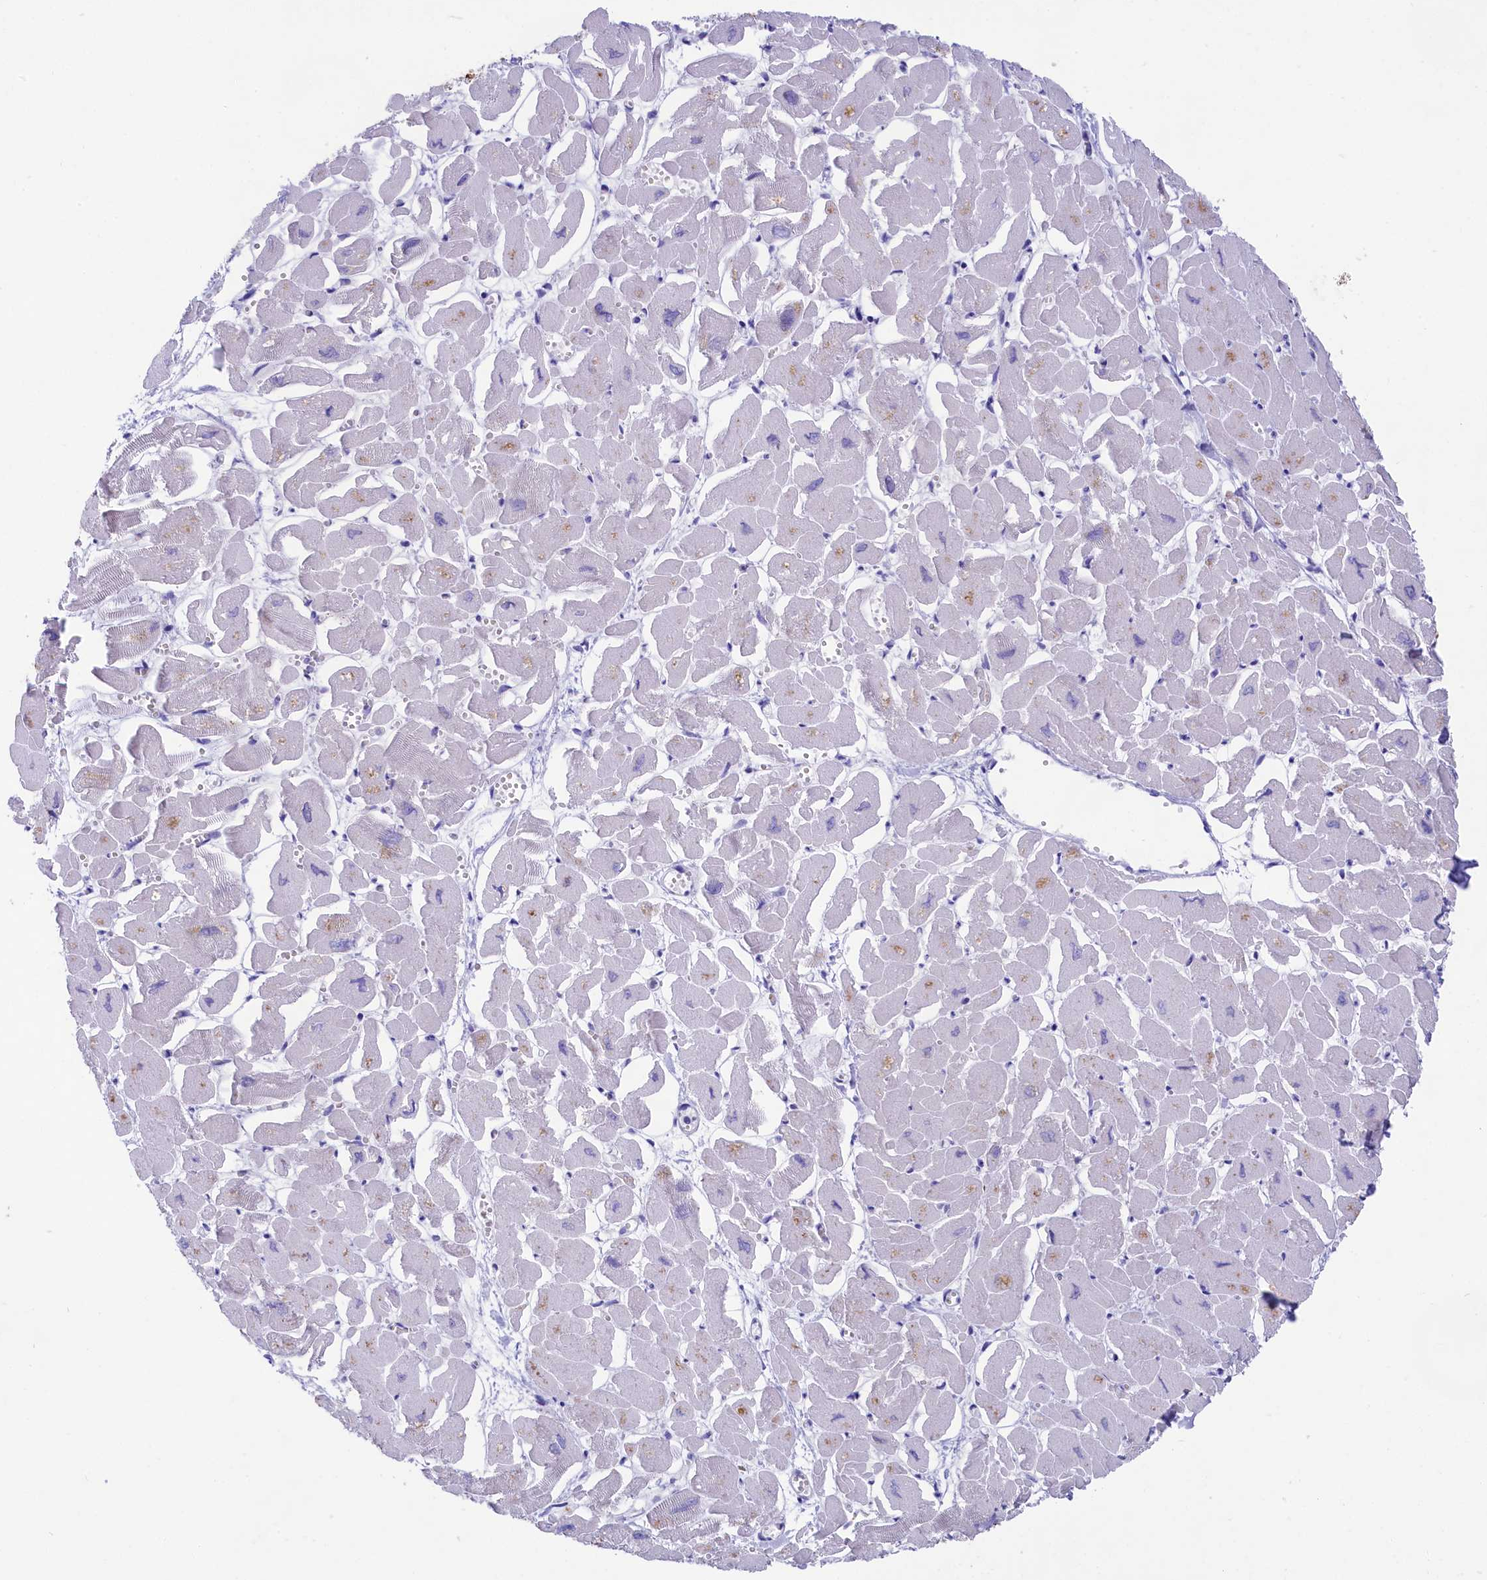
{"staining": {"intensity": "negative", "quantity": "none", "location": "none"}, "tissue": "heart muscle", "cell_type": "Cardiomyocytes", "image_type": "normal", "snomed": [{"axis": "morphology", "description": "Normal tissue, NOS"}, {"axis": "topography", "description": "Heart"}], "caption": "Heart muscle stained for a protein using IHC reveals no staining cardiomyocytes.", "gene": "SULT2A1", "patient": {"sex": "male", "age": 54}}